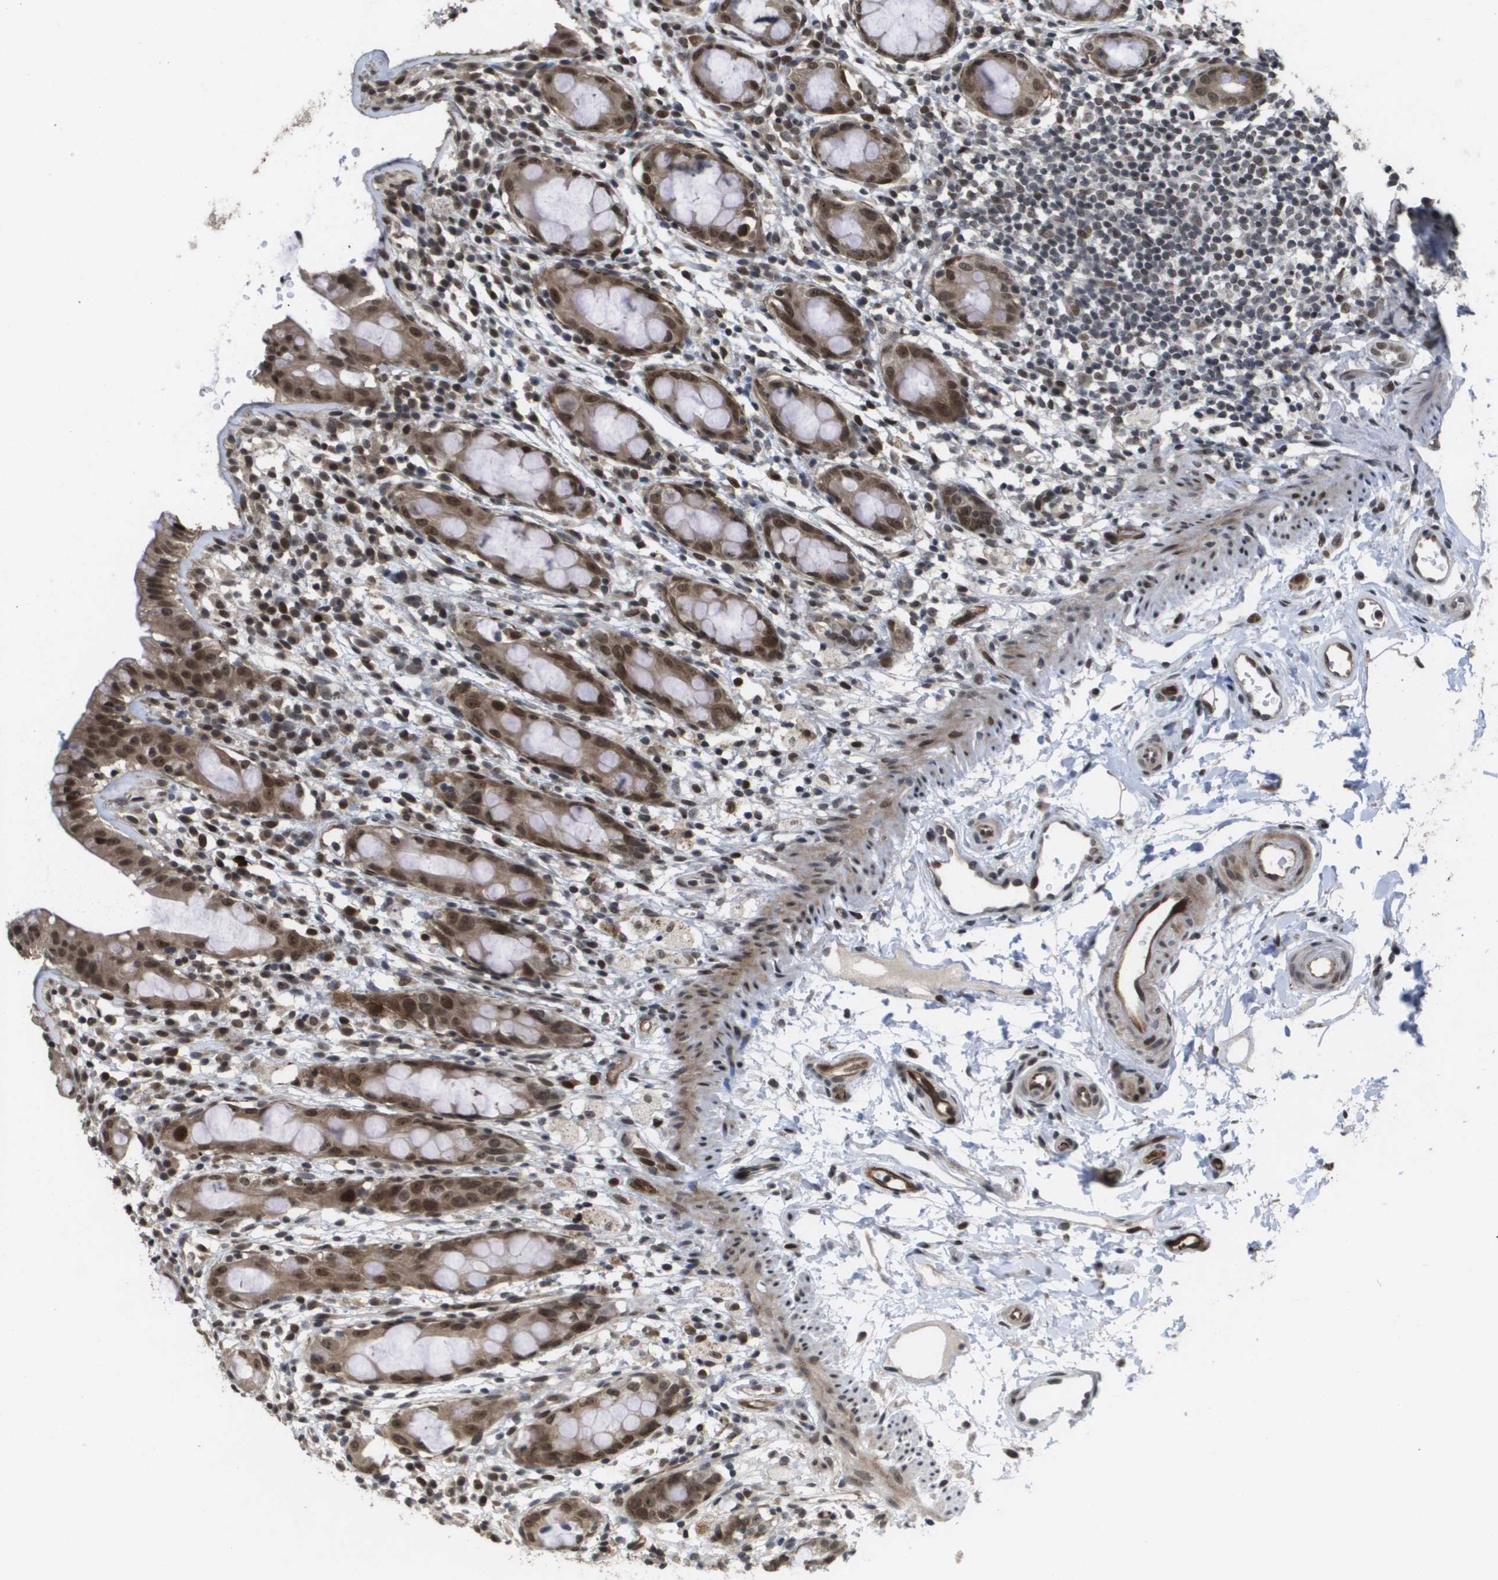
{"staining": {"intensity": "moderate", "quantity": ">75%", "location": "cytoplasmic/membranous,nuclear"}, "tissue": "rectum", "cell_type": "Glandular cells", "image_type": "normal", "snomed": [{"axis": "morphology", "description": "Normal tissue, NOS"}, {"axis": "topography", "description": "Rectum"}], "caption": "High-power microscopy captured an IHC micrograph of normal rectum, revealing moderate cytoplasmic/membranous,nuclear staining in about >75% of glandular cells. (Brightfield microscopy of DAB IHC at high magnification).", "gene": "KAT5", "patient": {"sex": "male", "age": 44}}